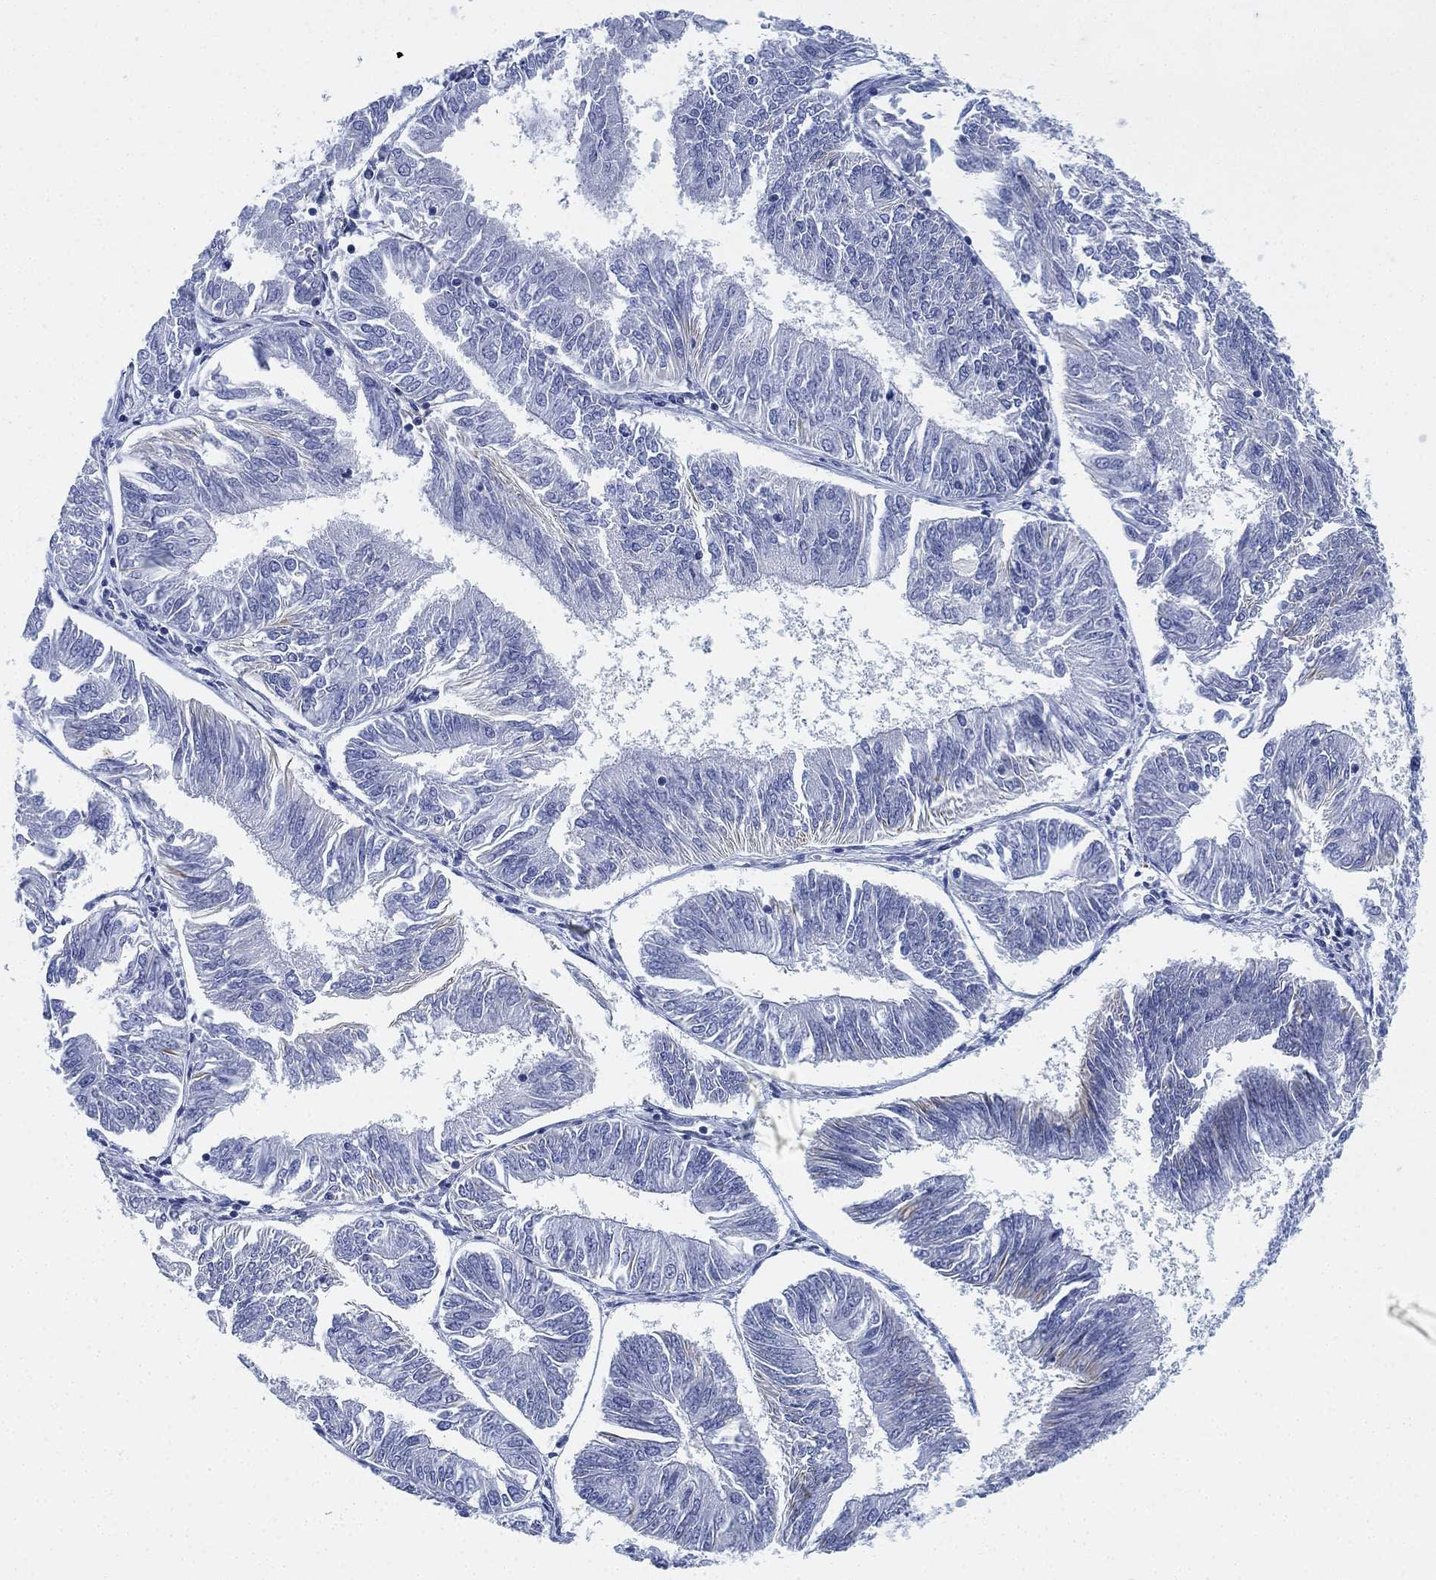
{"staining": {"intensity": "weak", "quantity": "<25%", "location": "cytoplasmic/membranous"}, "tissue": "endometrial cancer", "cell_type": "Tumor cells", "image_type": "cancer", "snomed": [{"axis": "morphology", "description": "Adenocarcinoma, NOS"}, {"axis": "topography", "description": "Endometrium"}], "caption": "This is an immunohistochemistry photomicrograph of endometrial cancer. There is no staining in tumor cells.", "gene": "PSKH2", "patient": {"sex": "female", "age": 58}}